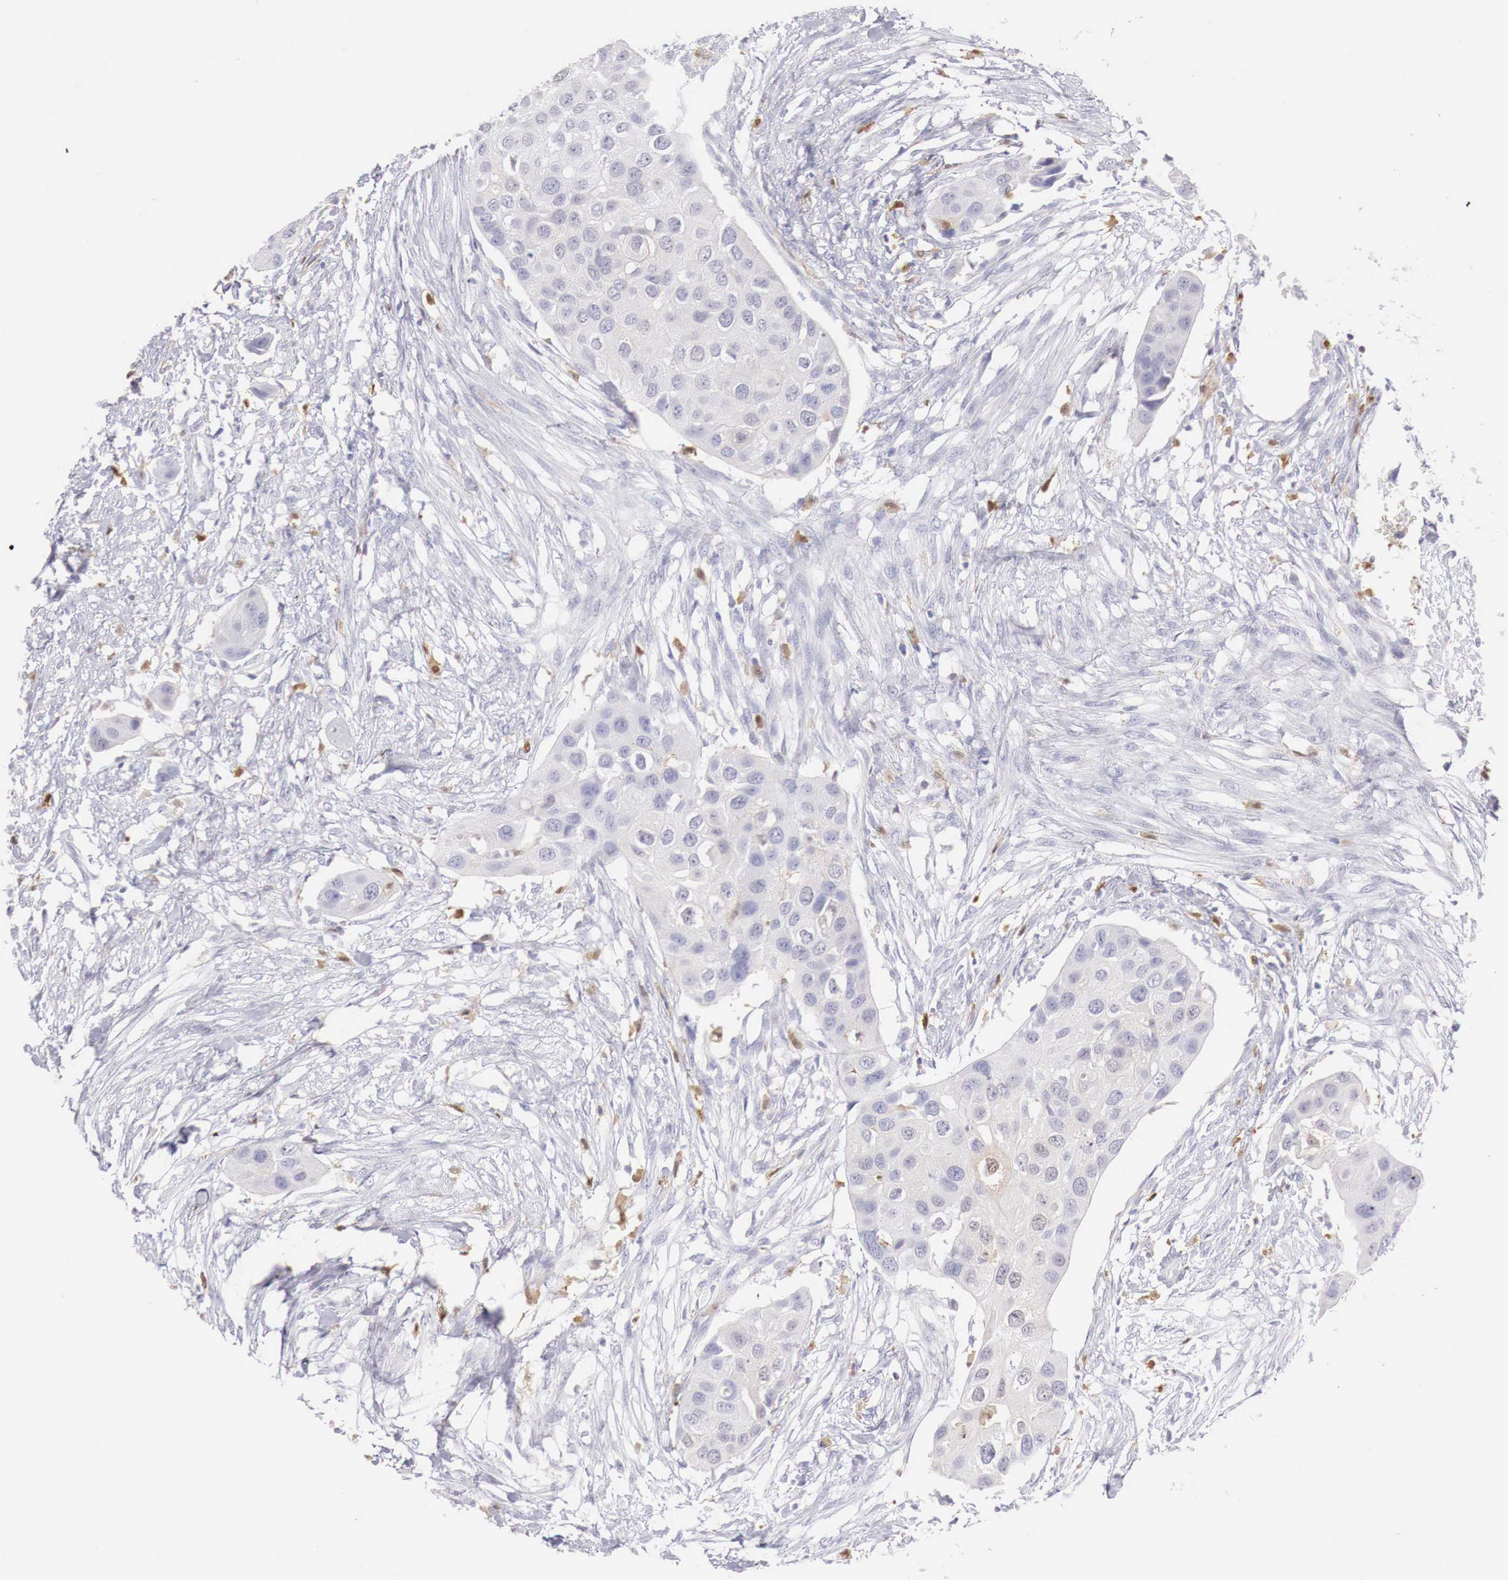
{"staining": {"intensity": "negative", "quantity": "none", "location": "none"}, "tissue": "urothelial cancer", "cell_type": "Tumor cells", "image_type": "cancer", "snomed": [{"axis": "morphology", "description": "Urothelial carcinoma, High grade"}, {"axis": "topography", "description": "Urinary bladder"}], "caption": "Immunohistochemistry (IHC) of human urothelial cancer exhibits no staining in tumor cells.", "gene": "RENBP", "patient": {"sex": "male", "age": 55}}